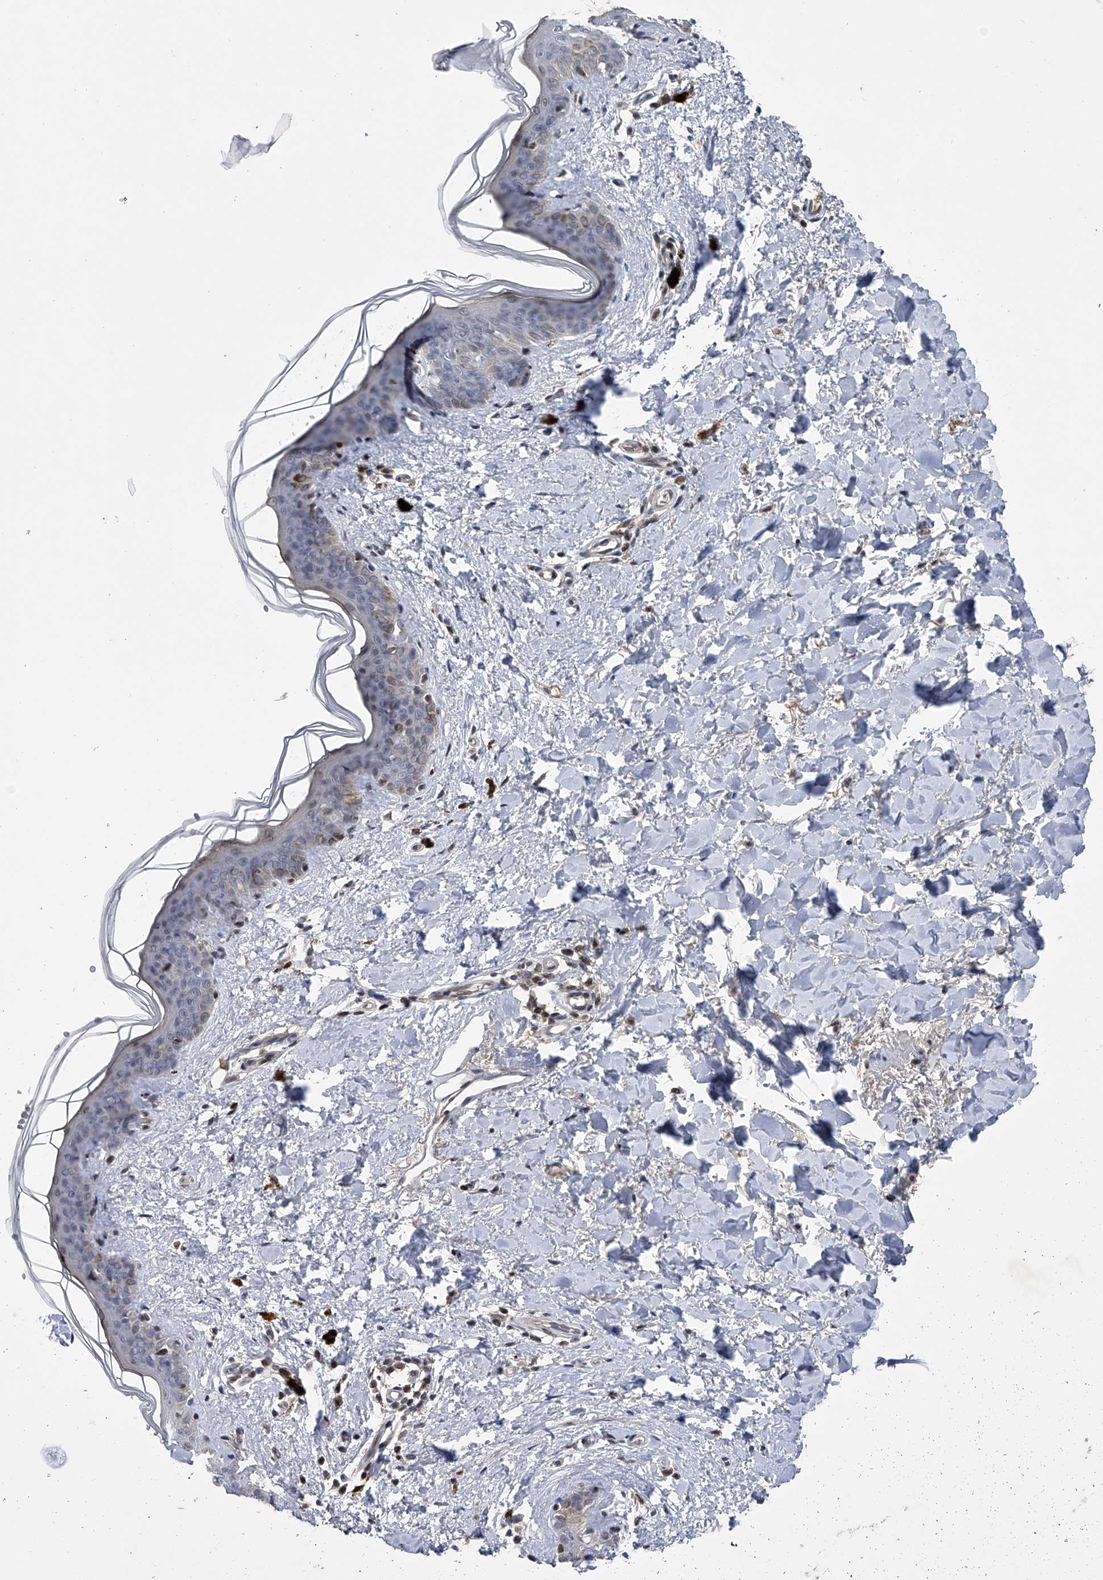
{"staining": {"intensity": "moderate", "quantity": ">75%", "location": "cytoplasmic/membranous,nuclear"}, "tissue": "skin", "cell_type": "Fibroblasts", "image_type": "normal", "snomed": [{"axis": "morphology", "description": "Normal tissue, NOS"}, {"axis": "topography", "description": "Skin"}], "caption": "Protein positivity by IHC reveals moderate cytoplasmic/membranous,nuclear staining in about >75% of fibroblasts in unremarkable skin.", "gene": "RWDD2A", "patient": {"sex": "female", "age": 46}}